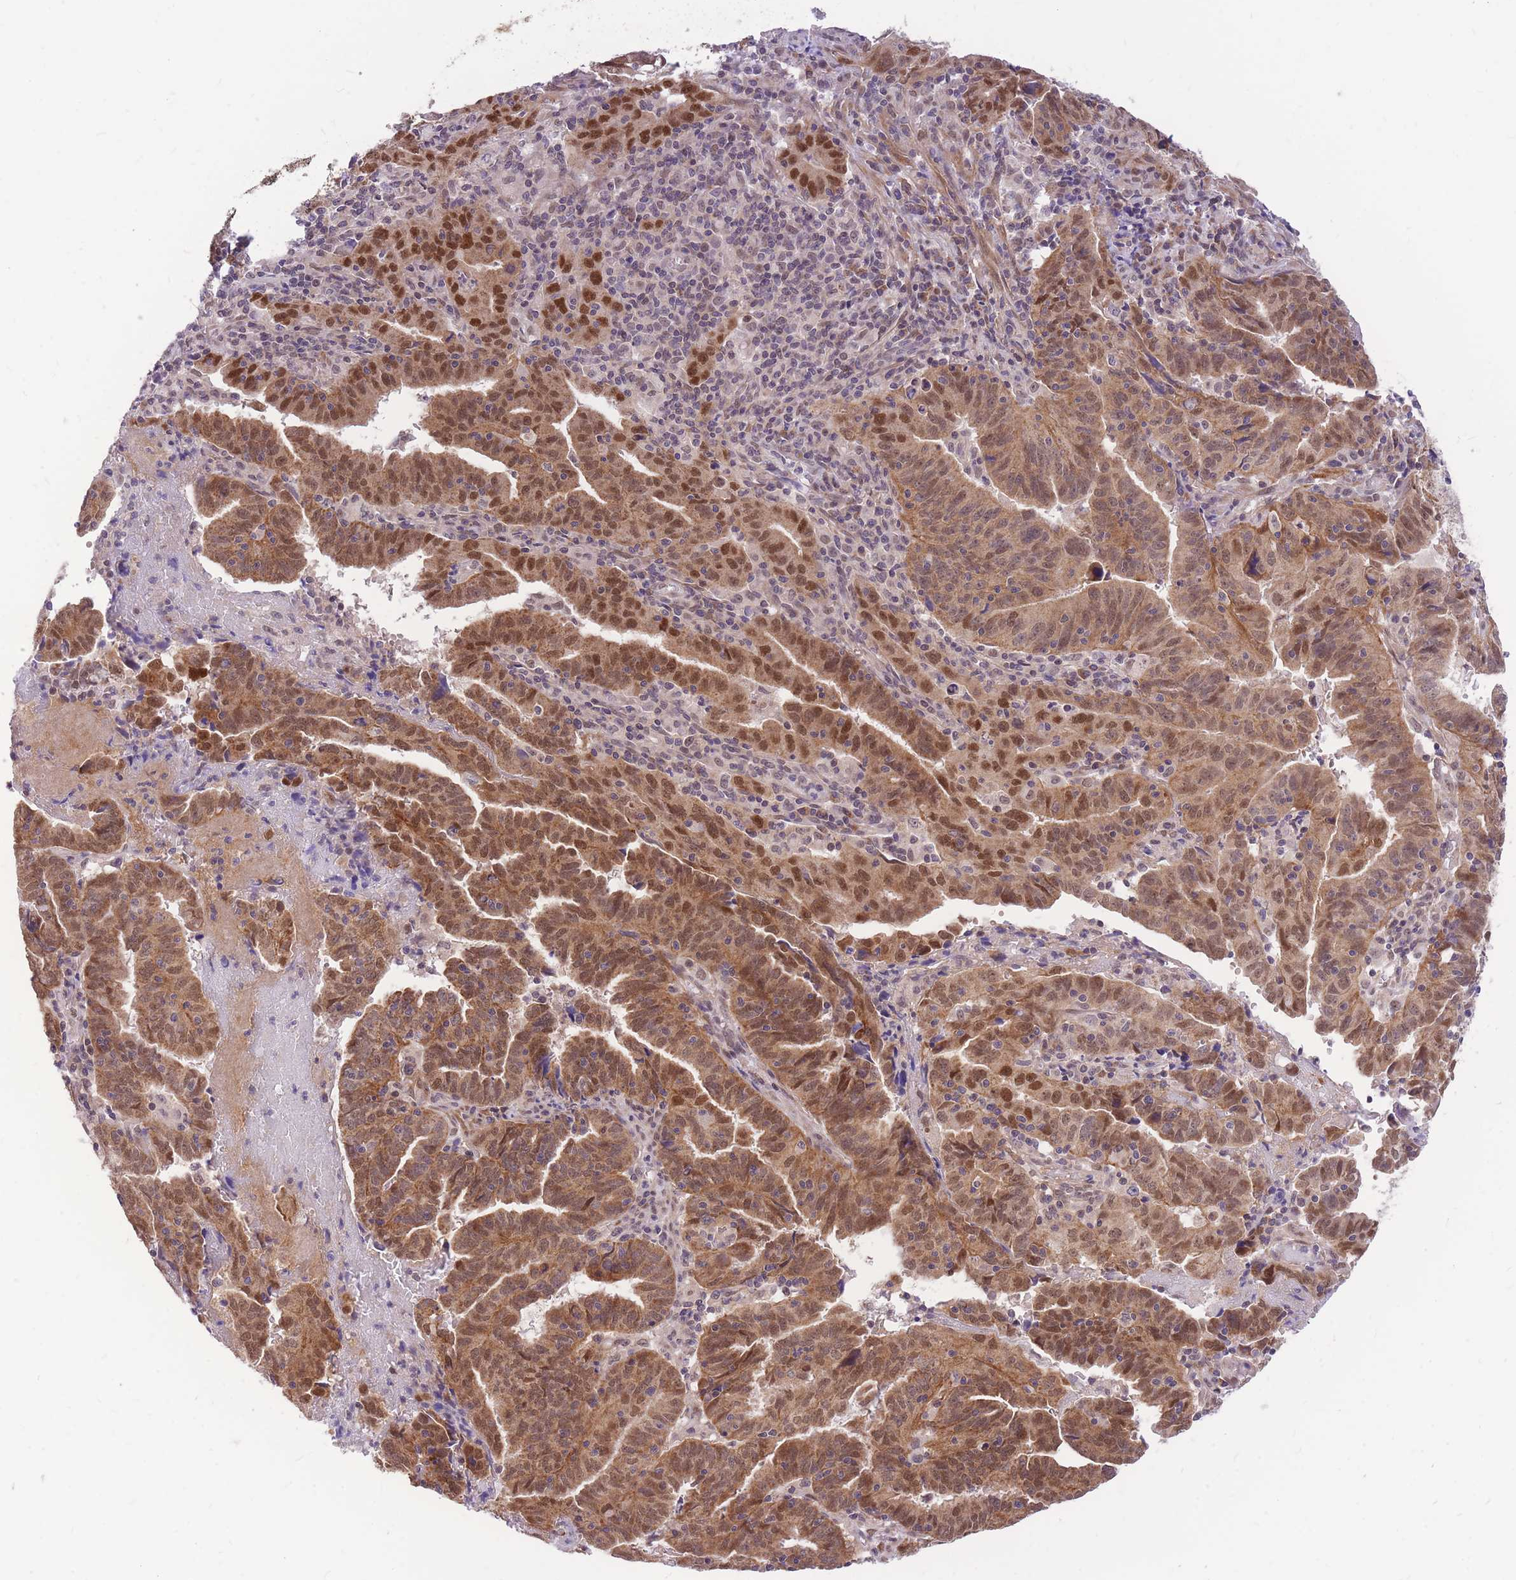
{"staining": {"intensity": "moderate", "quantity": ">75%", "location": "cytoplasmic/membranous,nuclear"}, "tissue": "endometrial cancer", "cell_type": "Tumor cells", "image_type": "cancer", "snomed": [{"axis": "morphology", "description": "Adenocarcinoma, NOS"}, {"axis": "topography", "description": "Endometrium"}], "caption": "Protein expression analysis of human endometrial adenocarcinoma reveals moderate cytoplasmic/membranous and nuclear staining in approximately >75% of tumor cells.", "gene": "MINDY2", "patient": {"sex": "female", "age": 60}}